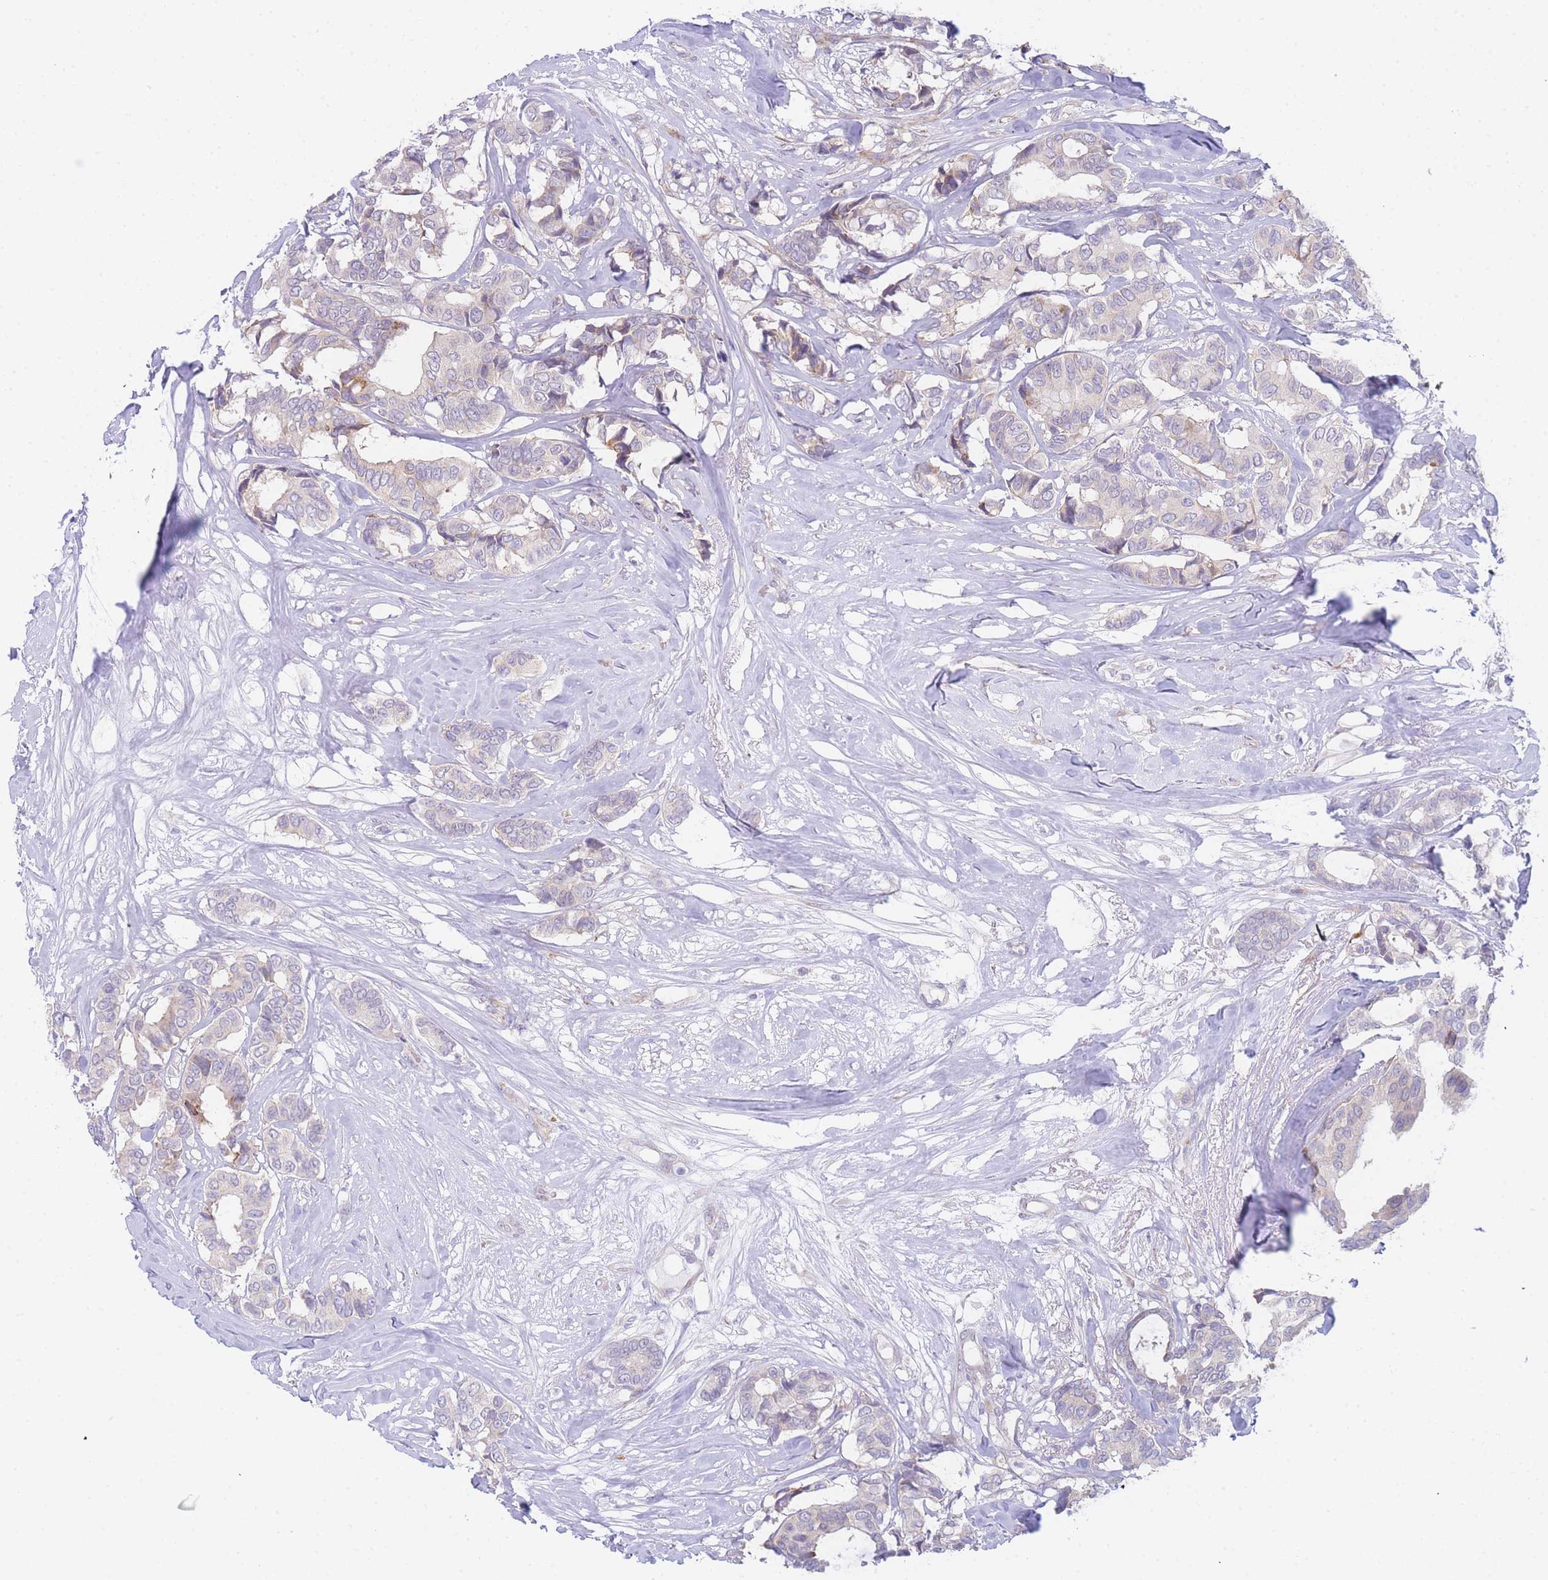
{"staining": {"intensity": "negative", "quantity": "none", "location": "none"}, "tissue": "breast cancer", "cell_type": "Tumor cells", "image_type": "cancer", "snomed": [{"axis": "morphology", "description": "Duct carcinoma"}, {"axis": "topography", "description": "Breast"}], "caption": "Tumor cells are negative for protein expression in human infiltrating ductal carcinoma (breast).", "gene": "ZNF510", "patient": {"sex": "female", "age": 87}}